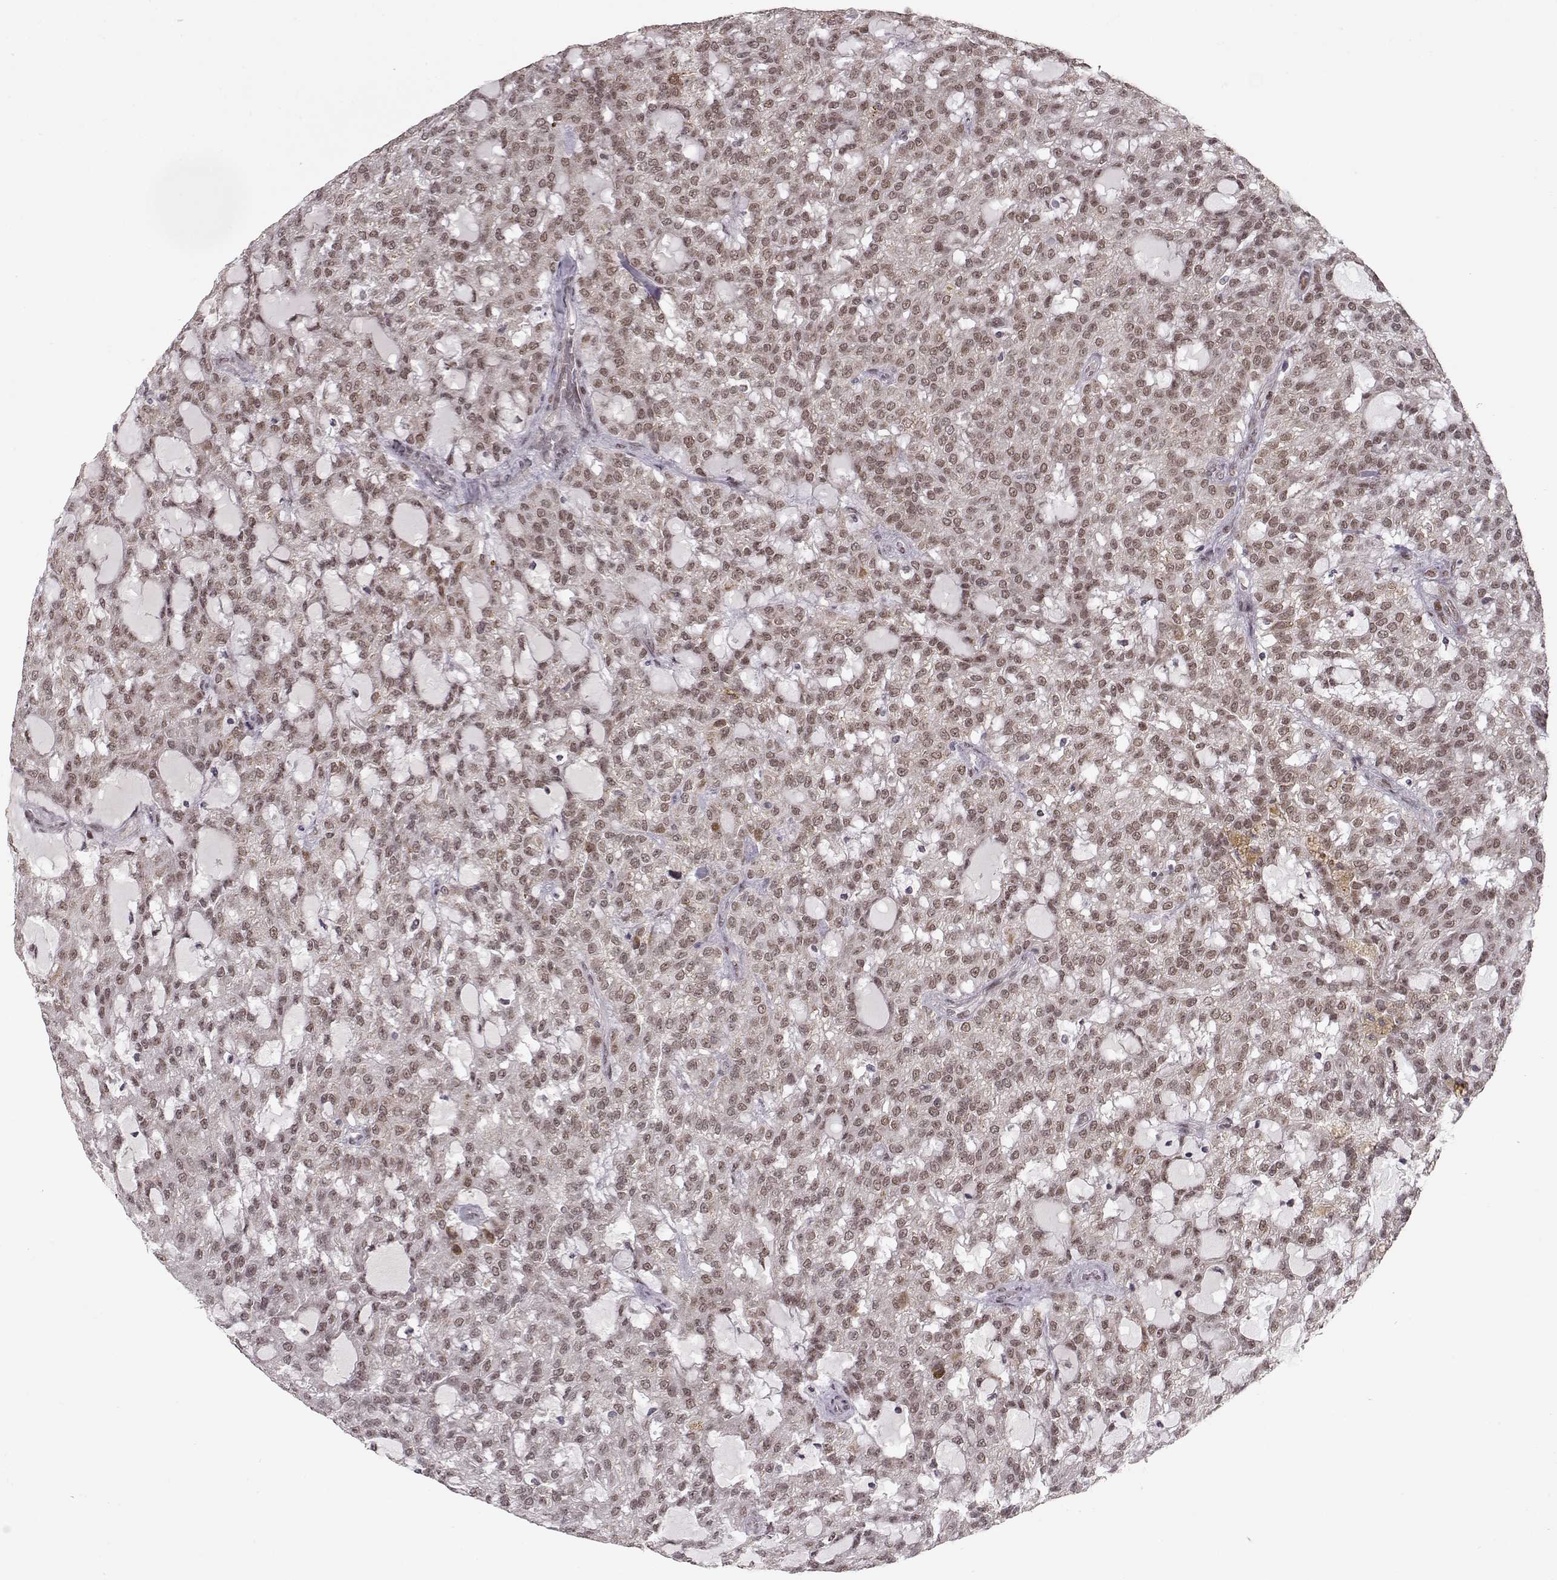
{"staining": {"intensity": "weak", "quantity": "<25%", "location": "cytoplasmic/membranous,nuclear"}, "tissue": "renal cancer", "cell_type": "Tumor cells", "image_type": "cancer", "snomed": [{"axis": "morphology", "description": "Adenocarcinoma, NOS"}, {"axis": "topography", "description": "Kidney"}], "caption": "High power microscopy image of an immunohistochemistry (IHC) photomicrograph of renal cancer, revealing no significant staining in tumor cells.", "gene": "RAI1", "patient": {"sex": "male", "age": 63}}